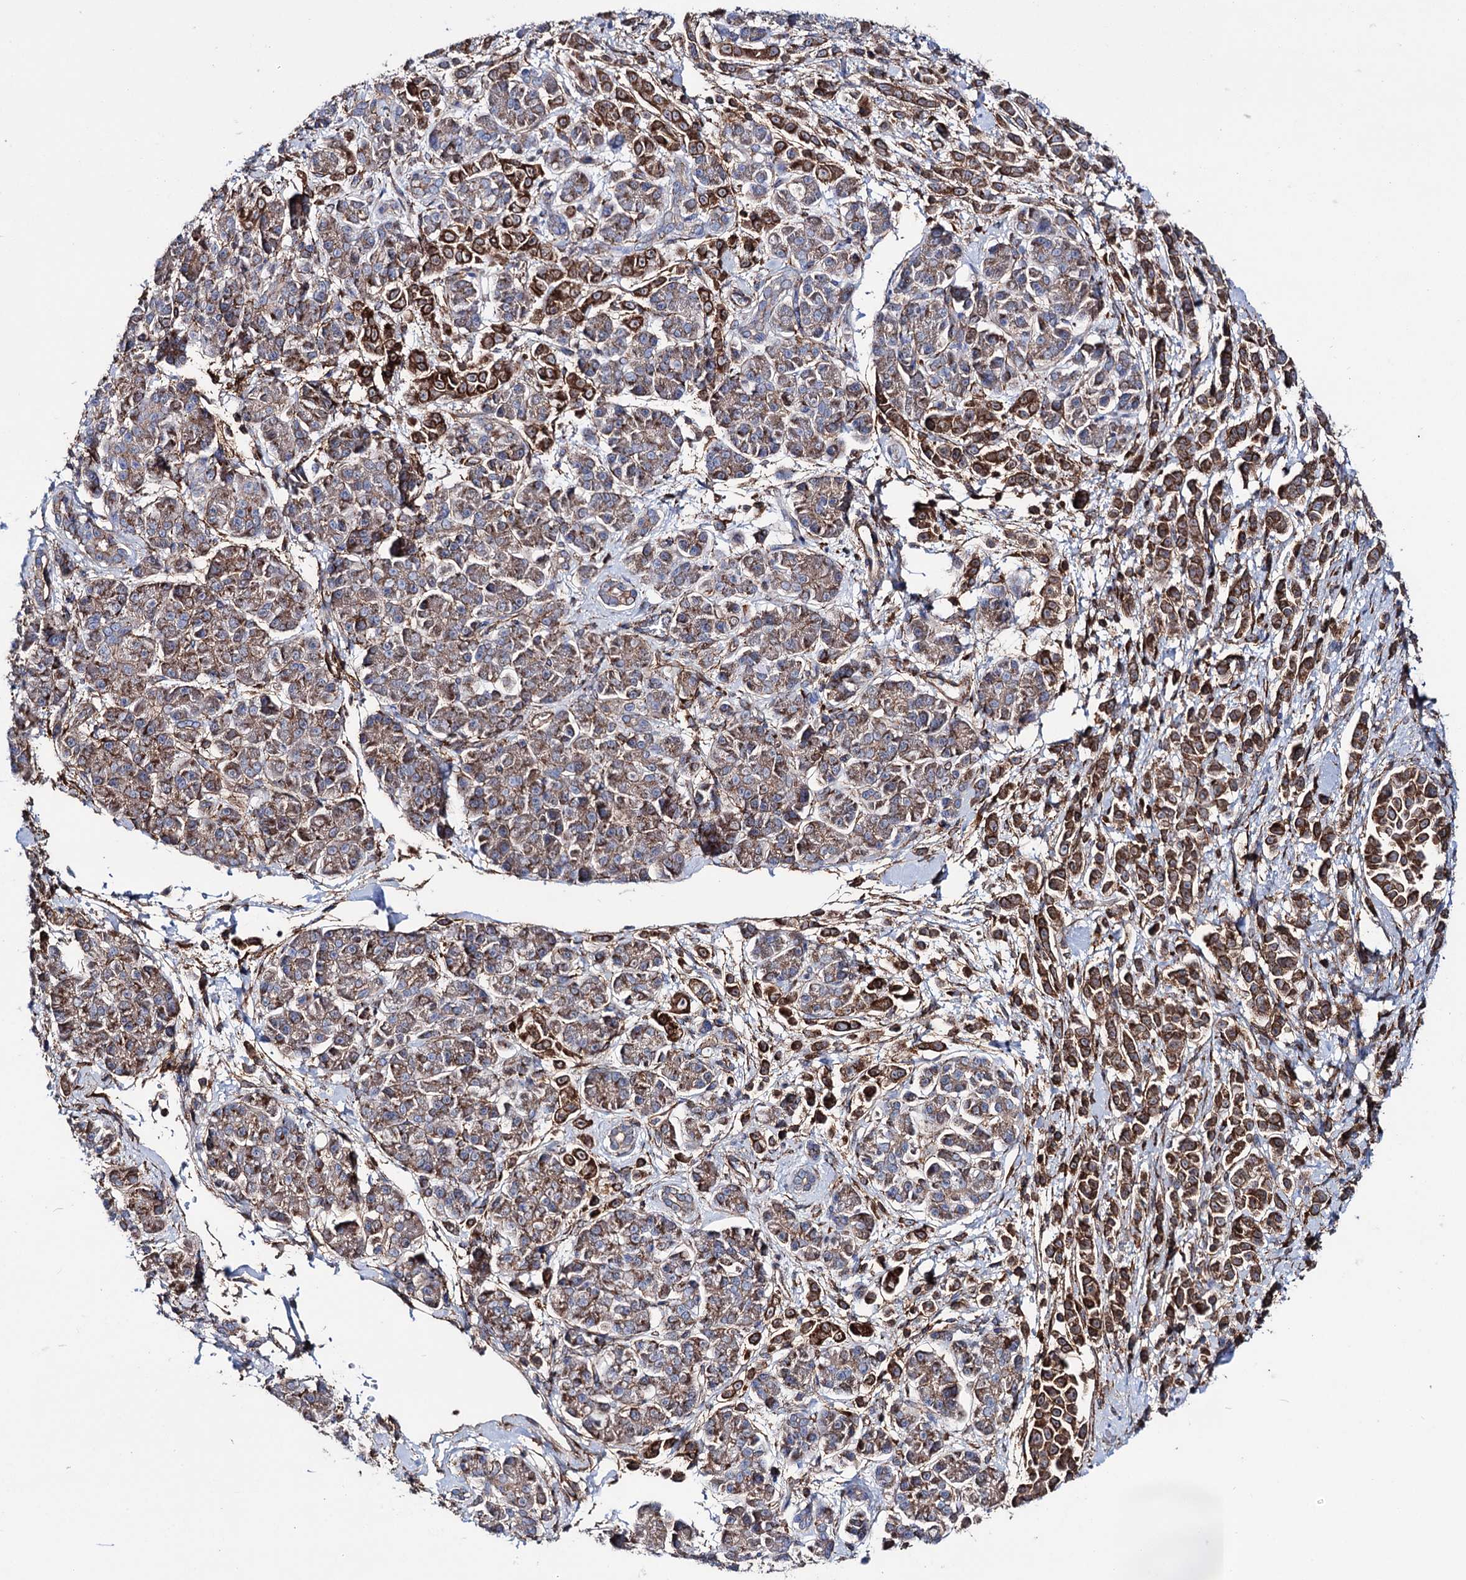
{"staining": {"intensity": "strong", "quantity": ">75%", "location": "cytoplasmic/membranous"}, "tissue": "pancreatic cancer", "cell_type": "Tumor cells", "image_type": "cancer", "snomed": [{"axis": "morphology", "description": "Normal tissue, NOS"}, {"axis": "morphology", "description": "Adenocarcinoma, NOS"}, {"axis": "topography", "description": "Pancreas"}], "caption": "This is an image of immunohistochemistry (IHC) staining of pancreatic adenocarcinoma, which shows strong staining in the cytoplasmic/membranous of tumor cells.", "gene": "DEF6", "patient": {"sex": "female", "age": 64}}